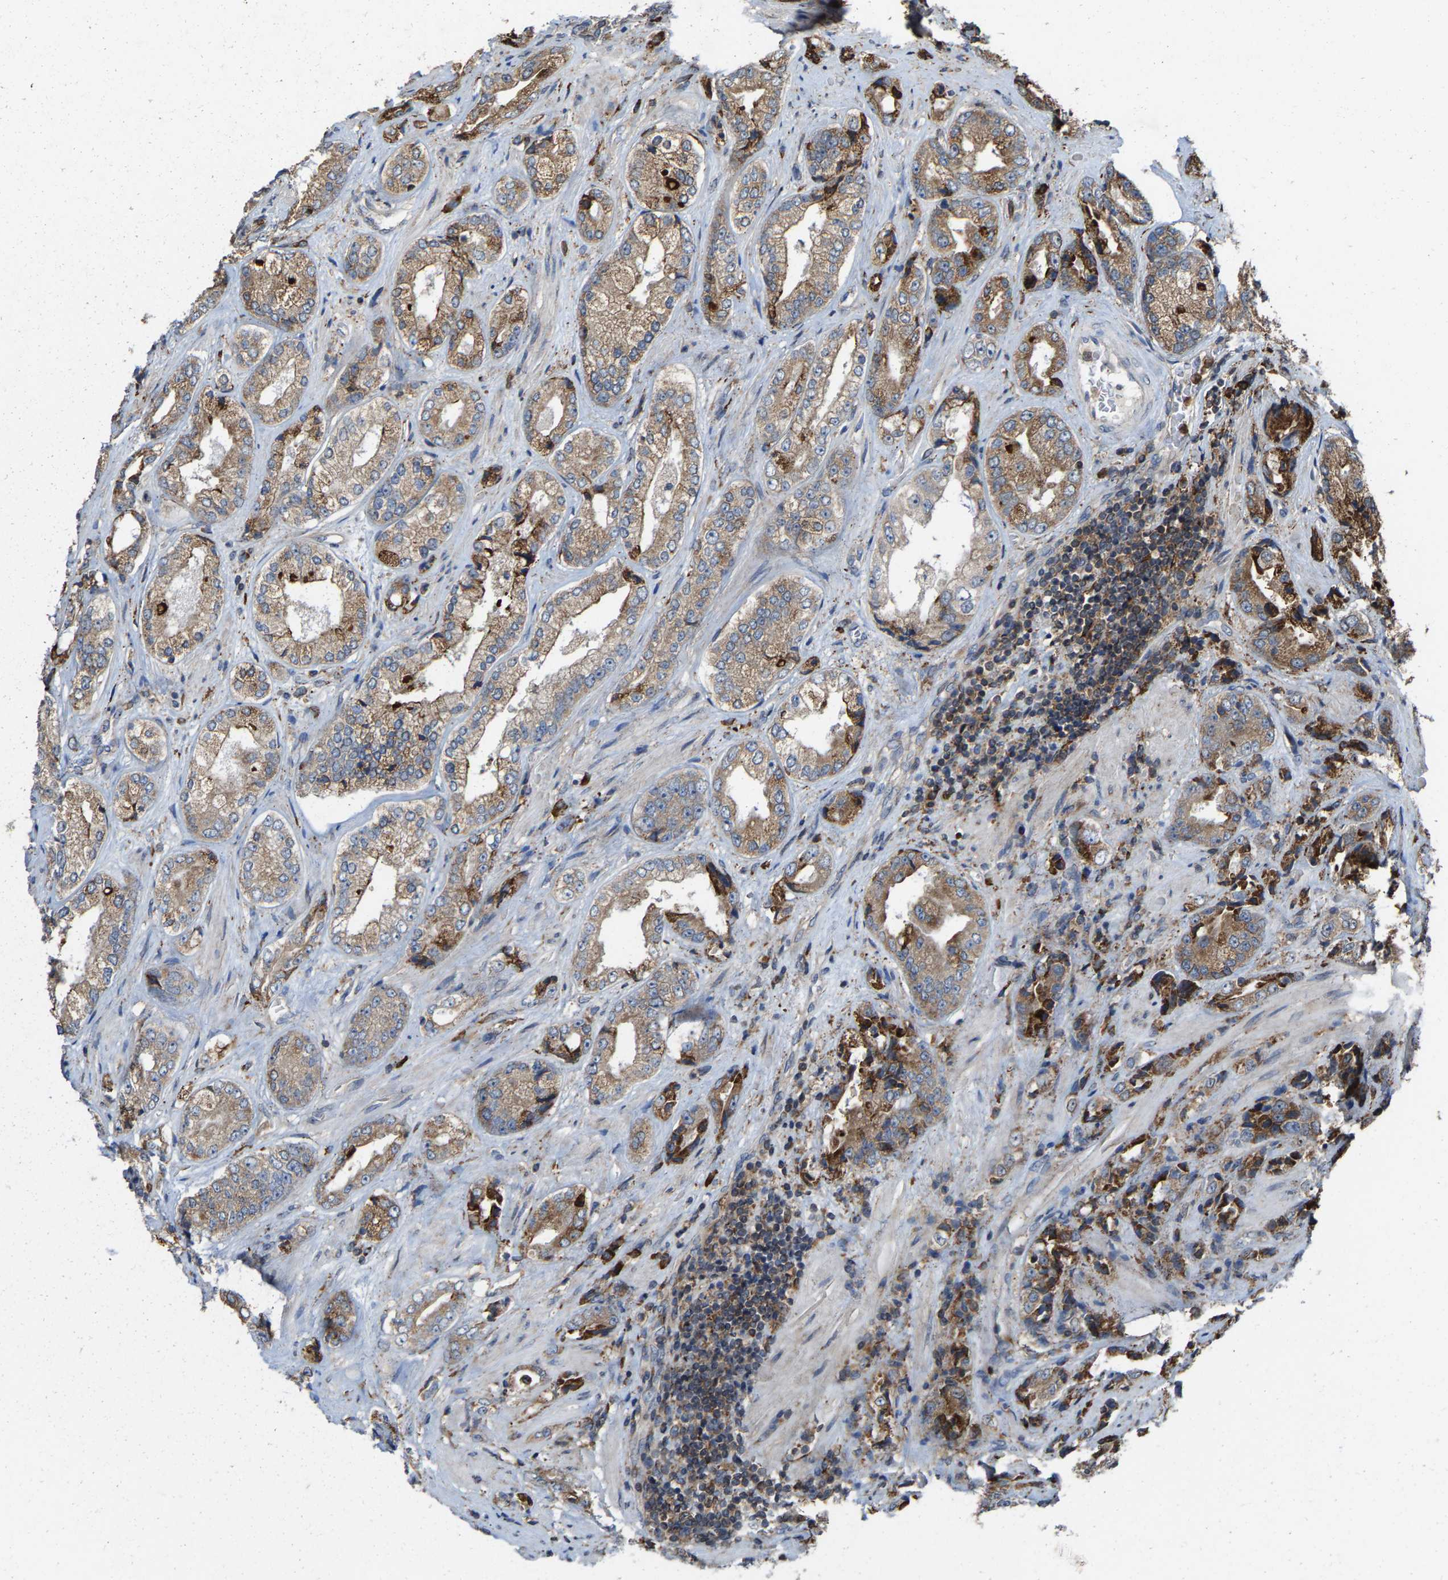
{"staining": {"intensity": "moderate", "quantity": ">75%", "location": "cytoplasmic/membranous"}, "tissue": "prostate cancer", "cell_type": "Tumor cells", "image_type": "cancer", "snomed": [{"axis": "morphology", "description": "Adenocarcinoma, High grade"}, {"axis": "topography", "description": "Prostate"}], "caption": "Prostate cancer stained with immunohistochemistry (IHC) demonstrates moderate cytoplasmic/membranous positivity in about >75% of tumor cells. (Stains: DAB in brown, nuclei in blue, Microscopy: brightfield microscopy at high magnification).", "gene": "FGD3", "patient": {"sex": "male", "age": 61}}